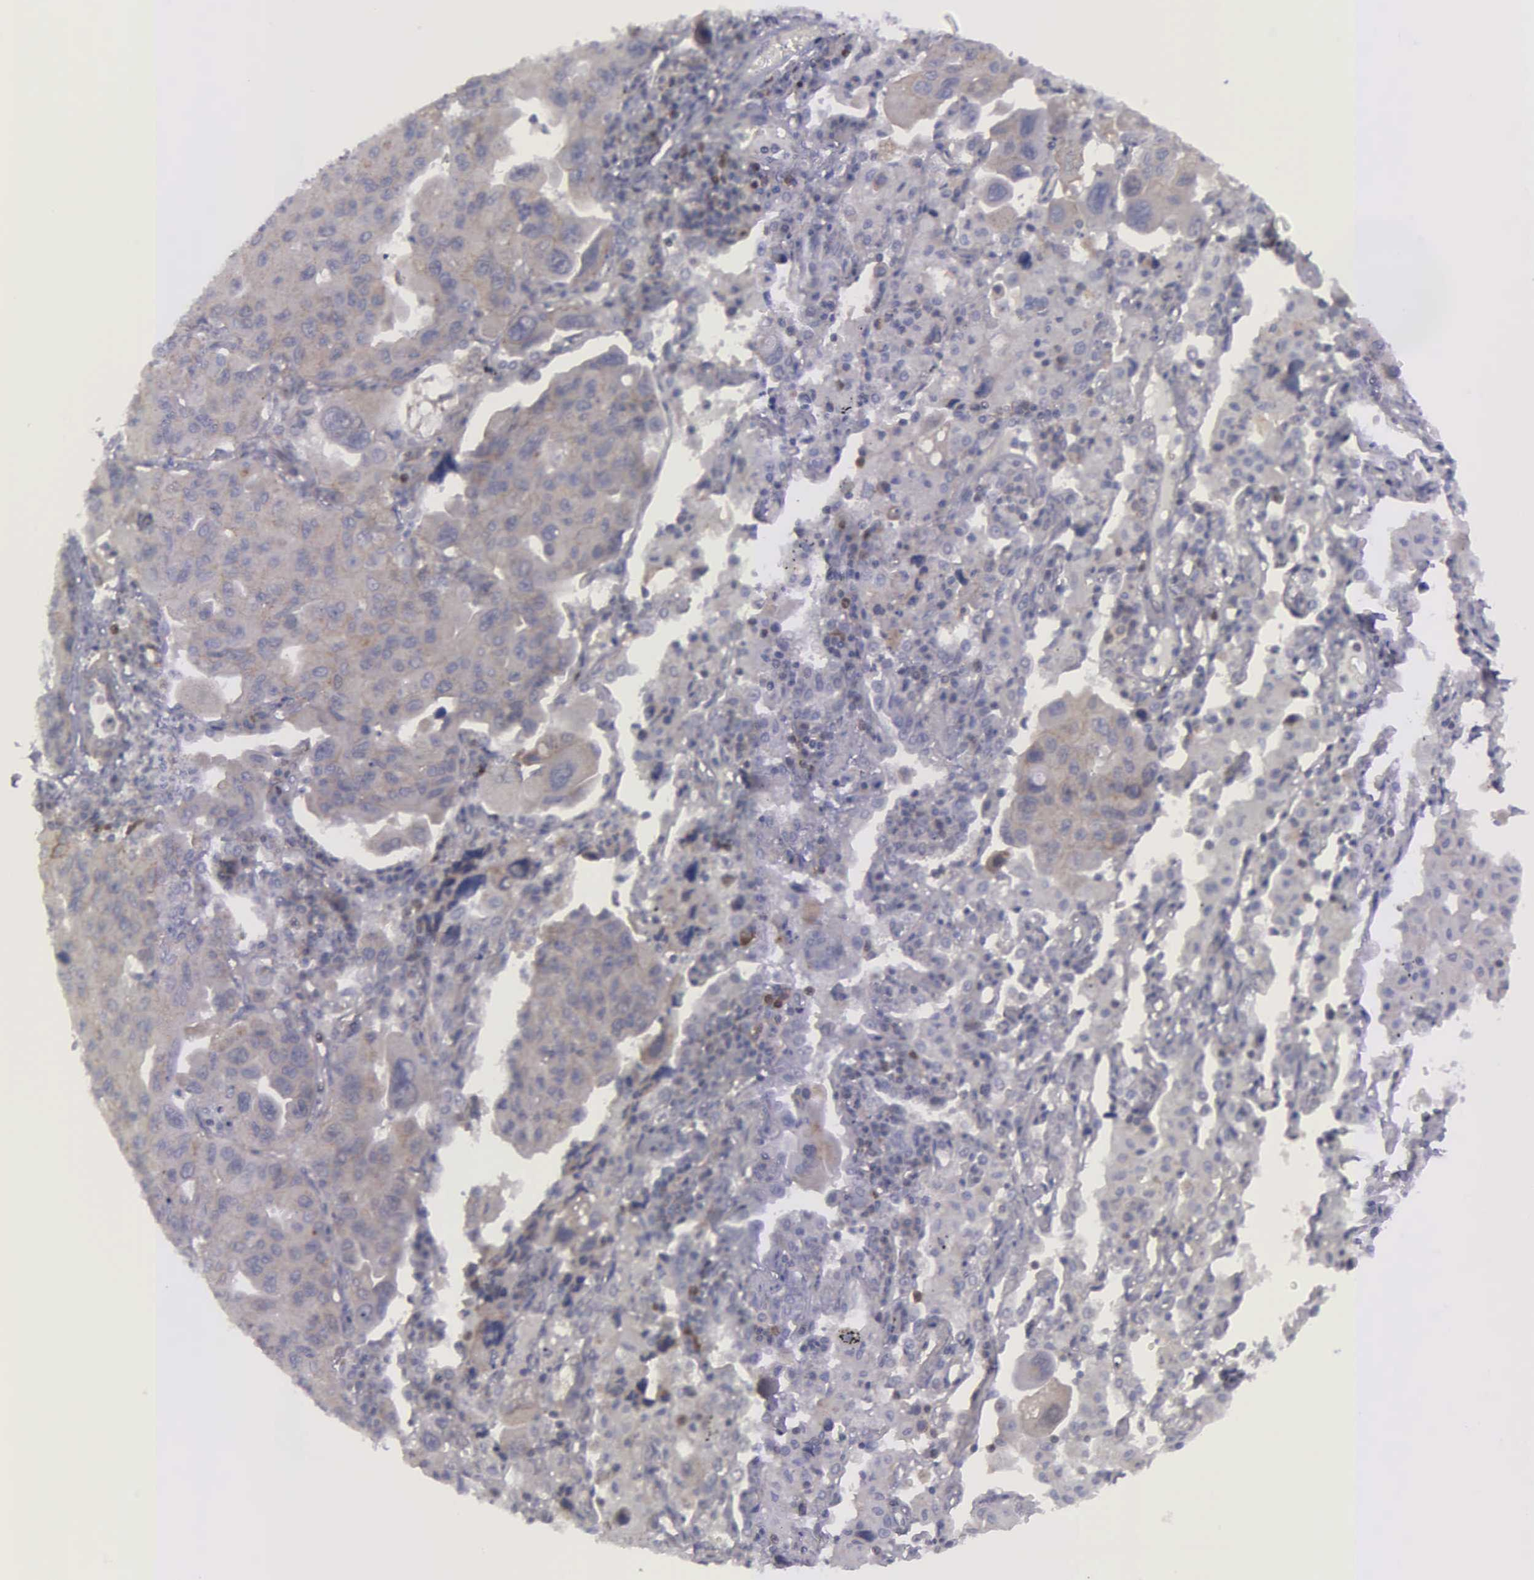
{"staining": {"intensity": "negative", "quantity": "none", "location": "none"}, "tissue": "lung cancer", "cell_type": "Tumor cells", "image_type": "cancer", "snomed": [{"axis": "morphology", "description": "Adenocarcinoma, NOS"}, {"axis": "topography", "description": "Lung"}], "caption": "Immunohistochemical staining of human adenocarcinoma (lung) displays no significant expression in tumor cells.", "gene": "MICAL3", "patient": {"sex": "male", "age": 64}}